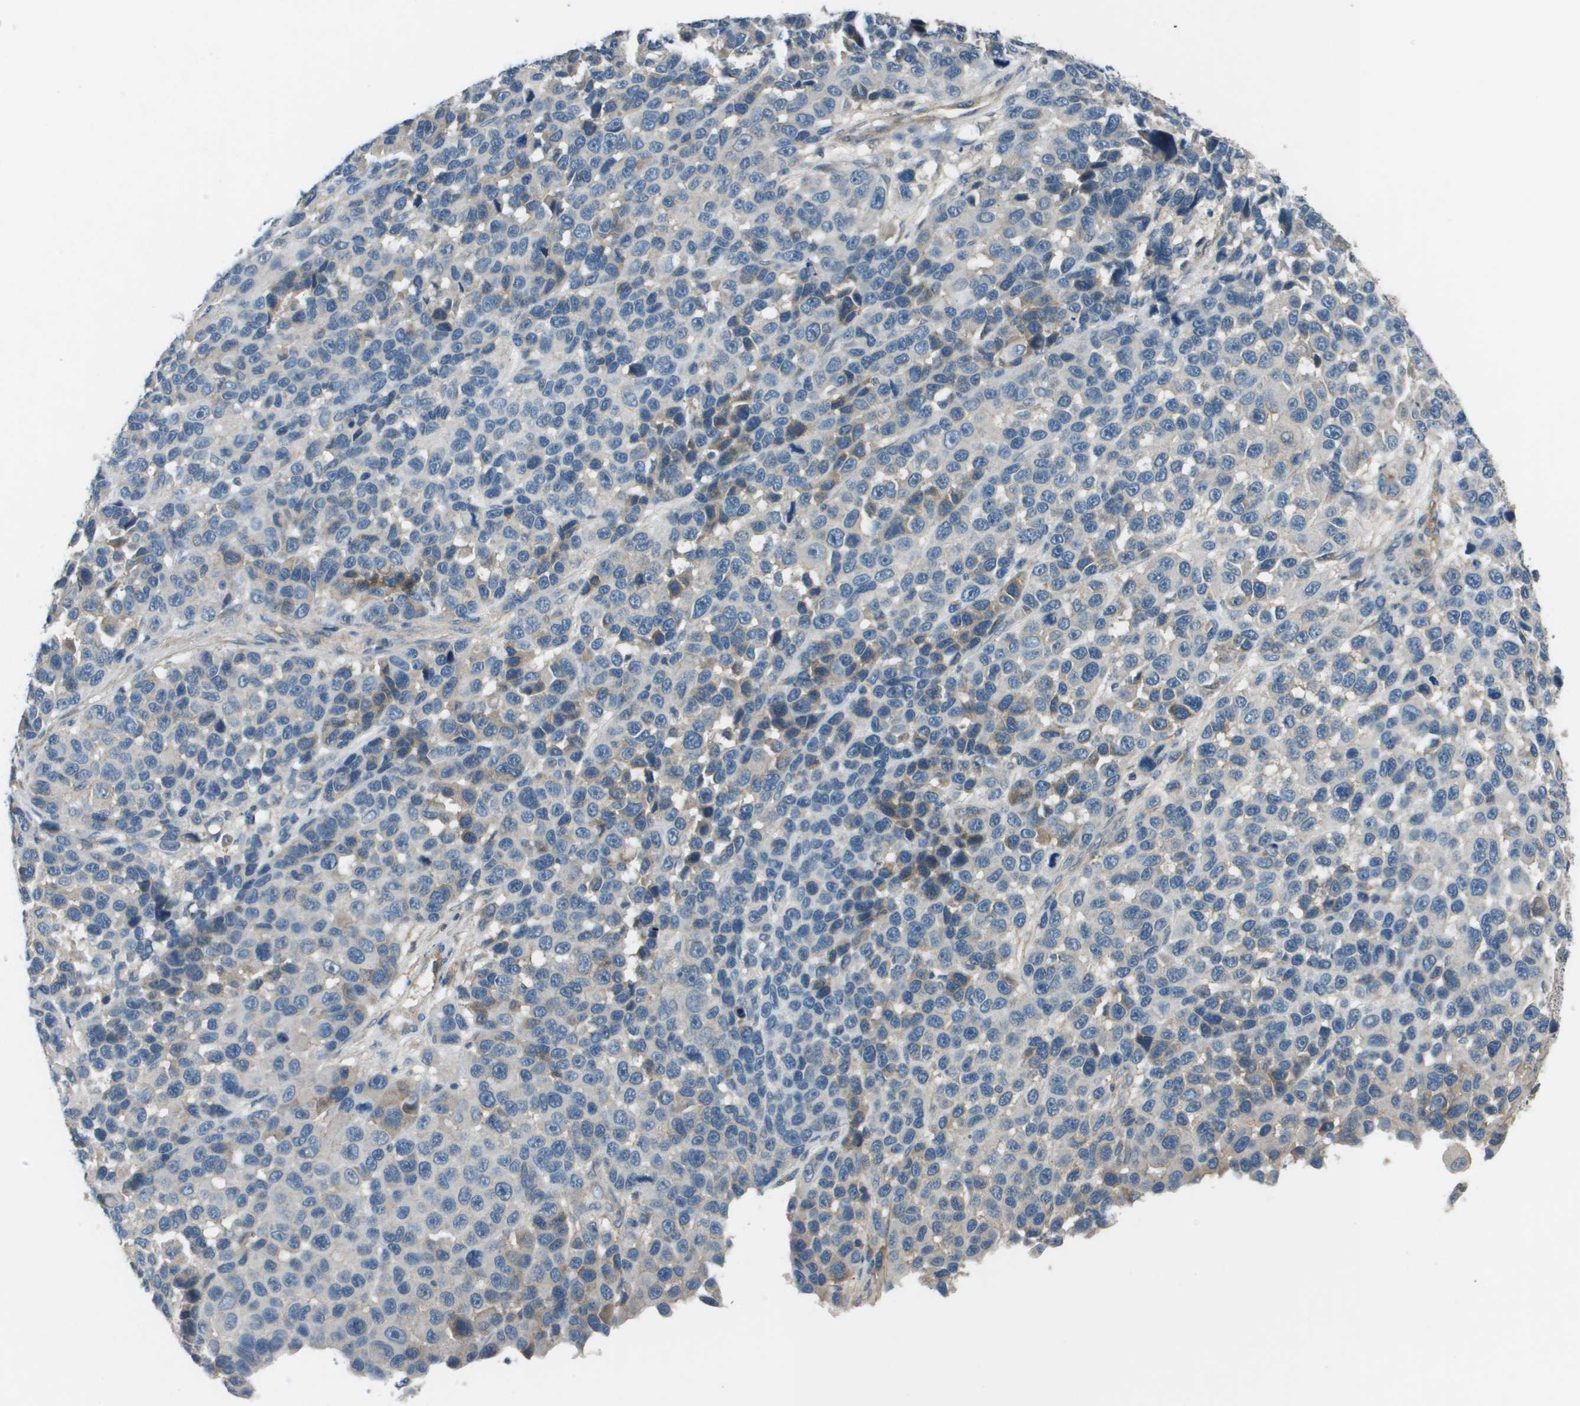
{"staining": {"intensity": "negative", "quantity": "none", "location": "none"}, "tissue": "melanoma", "cell_type": "Tumor cells", "image_type": "cancer", "snomed": [{"axis": "morphology", "description": "Malignant melanoma, NOS"}, {"axis": "topography", "description": "Skin"}], "caption": "Tumor cells are negative for brown protein staining in malignant melanoma.", "gene": "PCOLCE", "patient": {"sex": "male", "age": 53}}